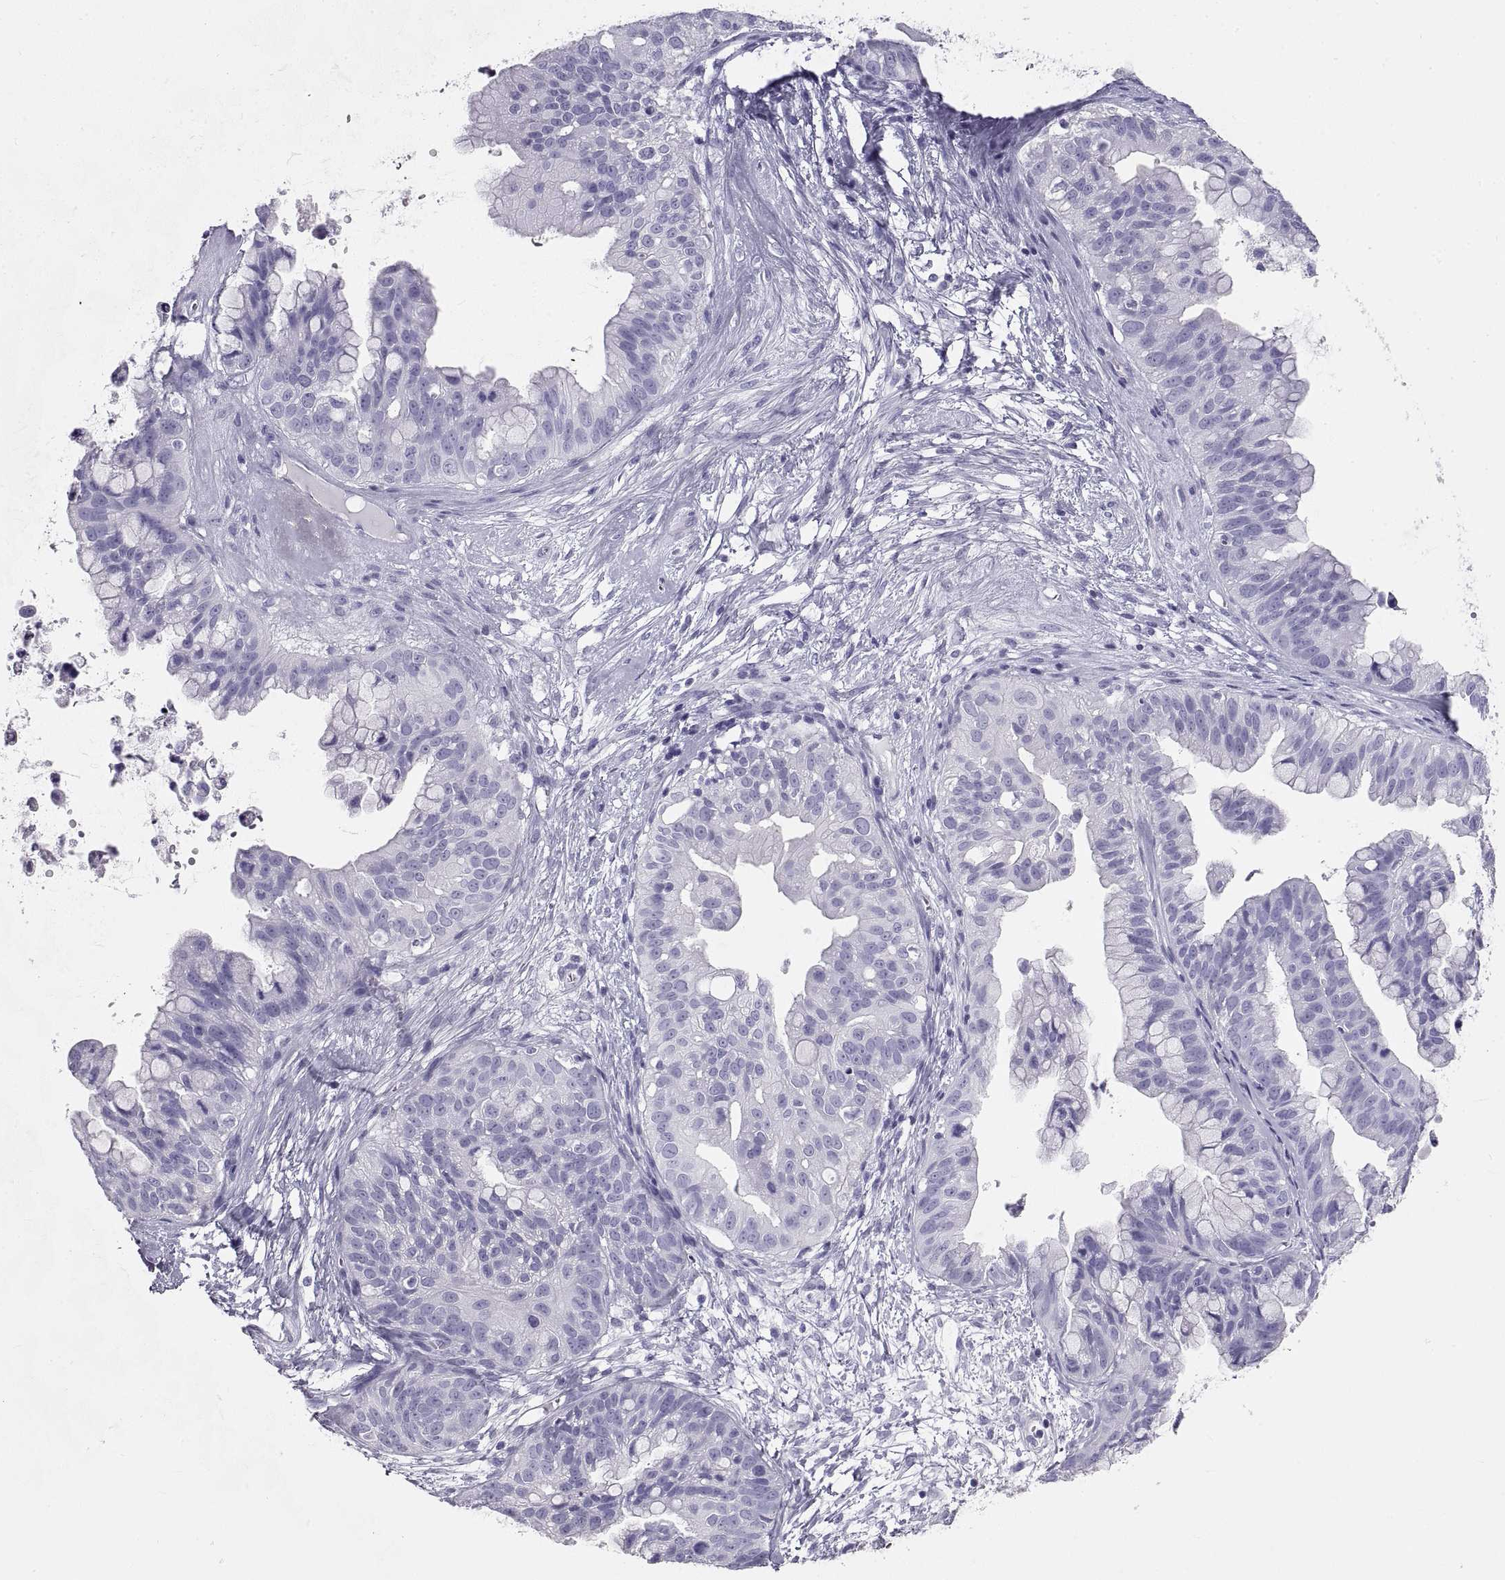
{"staining": {"intensity": "negative", "quantity": "none", "location": "none"}, "tissue": "ovarian cancer", "cell_type": "Tumor cells", "image_type": "cancer", "snomed": [{"axis": "morphology", "description": "Cystadenocarcinoma, mucinous, NOS"}, {"axis": "topography", "description": "Ovary"}], "caption": "Immunohistochemistry (IHC) image of human ovarian mucinous cystadenocarcinoma stained for a protein (brown), which reveals no positivity in tumor cells. (DAB (3,3'-diaminobenzidine) IHC visualized using brightfield microscopy, high magnification).", "gene": "RLBP1", "patient": {"sex": "female", "age": 76}}